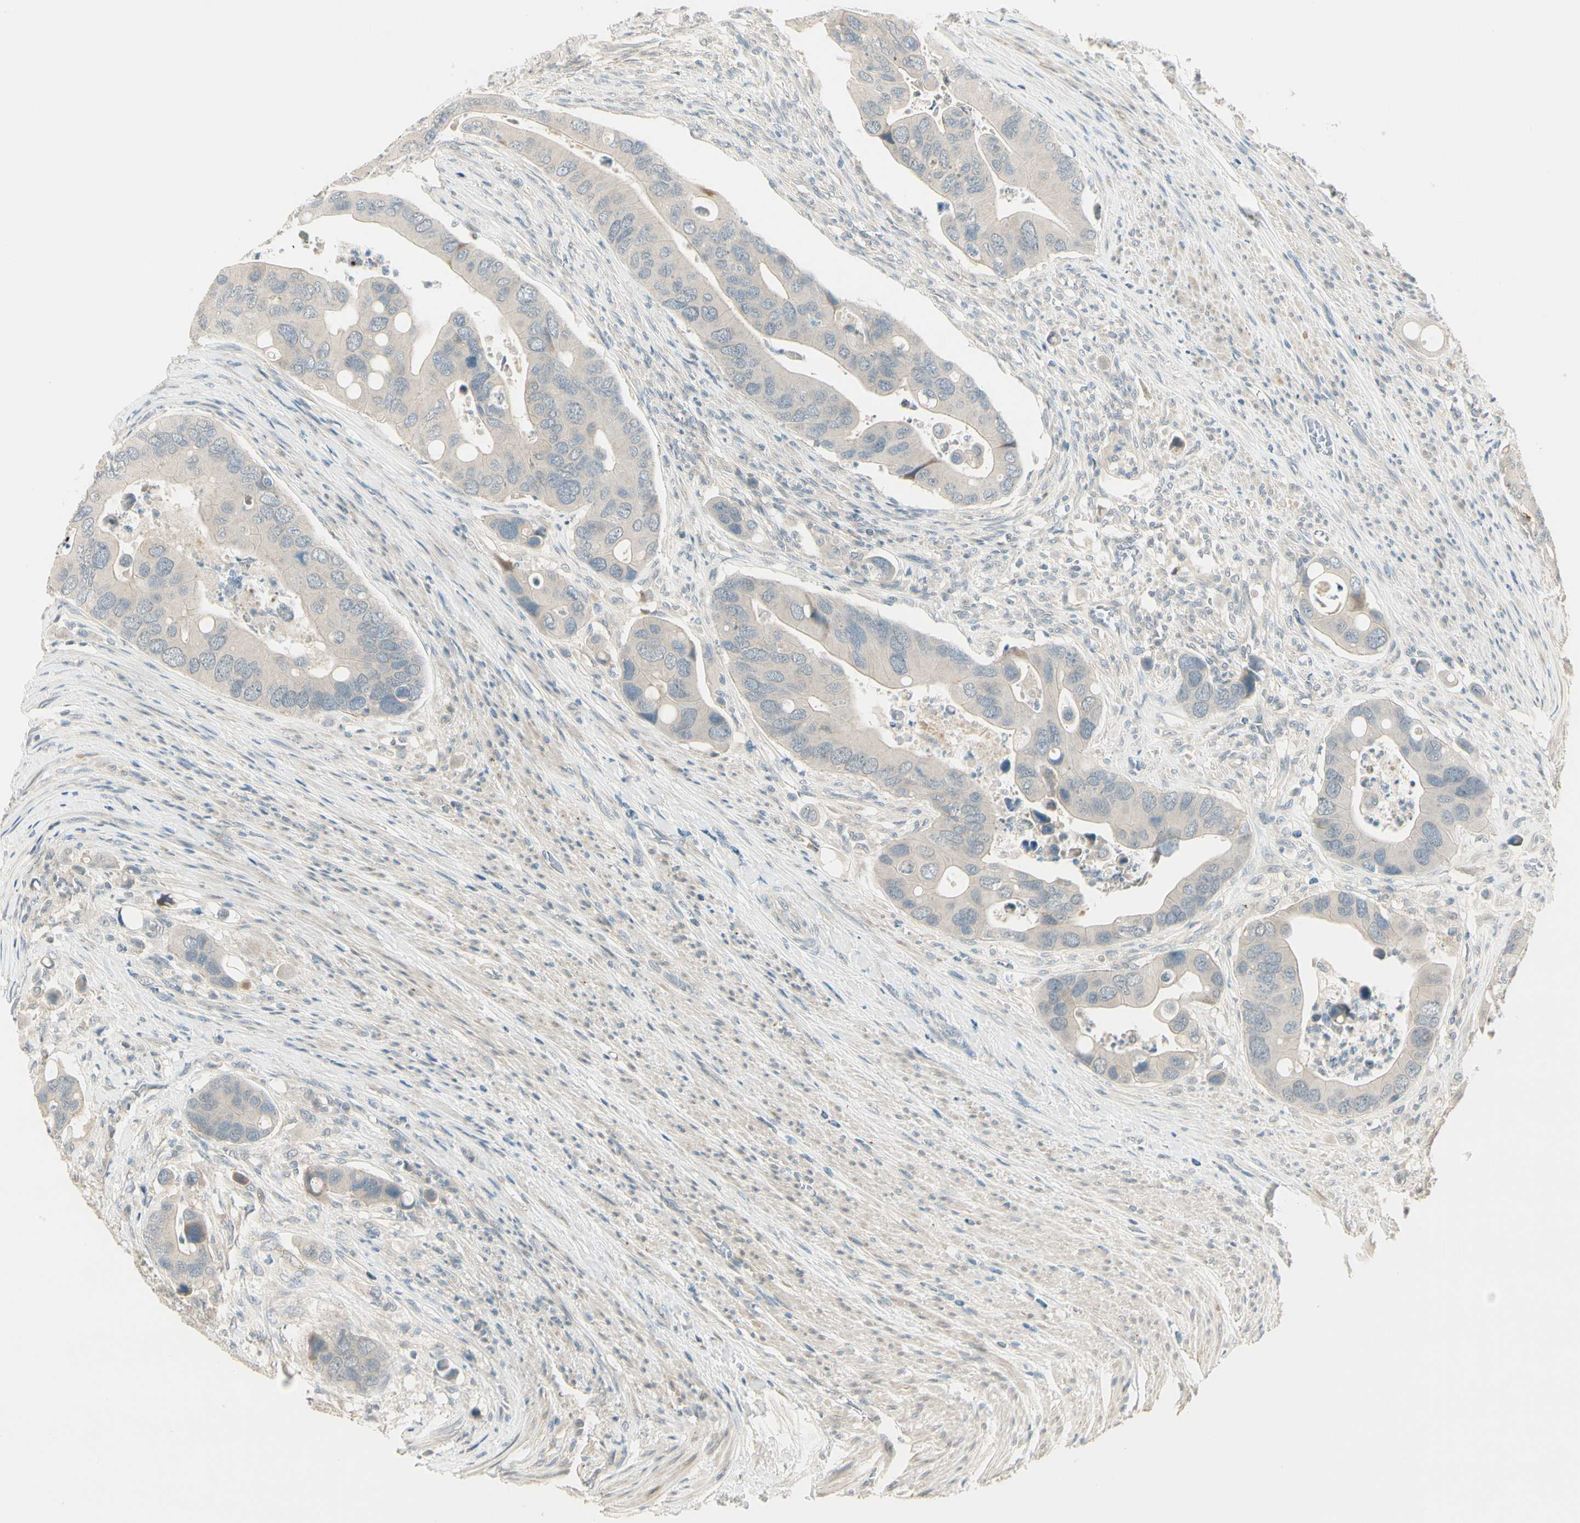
{"staining": {"intensity": "weak", "quantity": "25%-75%", "location": "cytoplasmic/membranous"}, "tissue": "colorectal cancer", "cell_type": "Tumor cells", "image_type": "cancer", "snomed": [{"axis": "morphology", "description": "Adenocarcinoma, NOS"}, {"axis": "topography", "description": "Rectum"}], "caption": "About 25%-75% of tumor cells in human colorectal cancer exhibit weak cytoplasmic/membranous protein positivity as visualized by brown immunohistochemical staining.", "gene": "PCDHB15", "patient": {"sex": "female", "age": 57}}